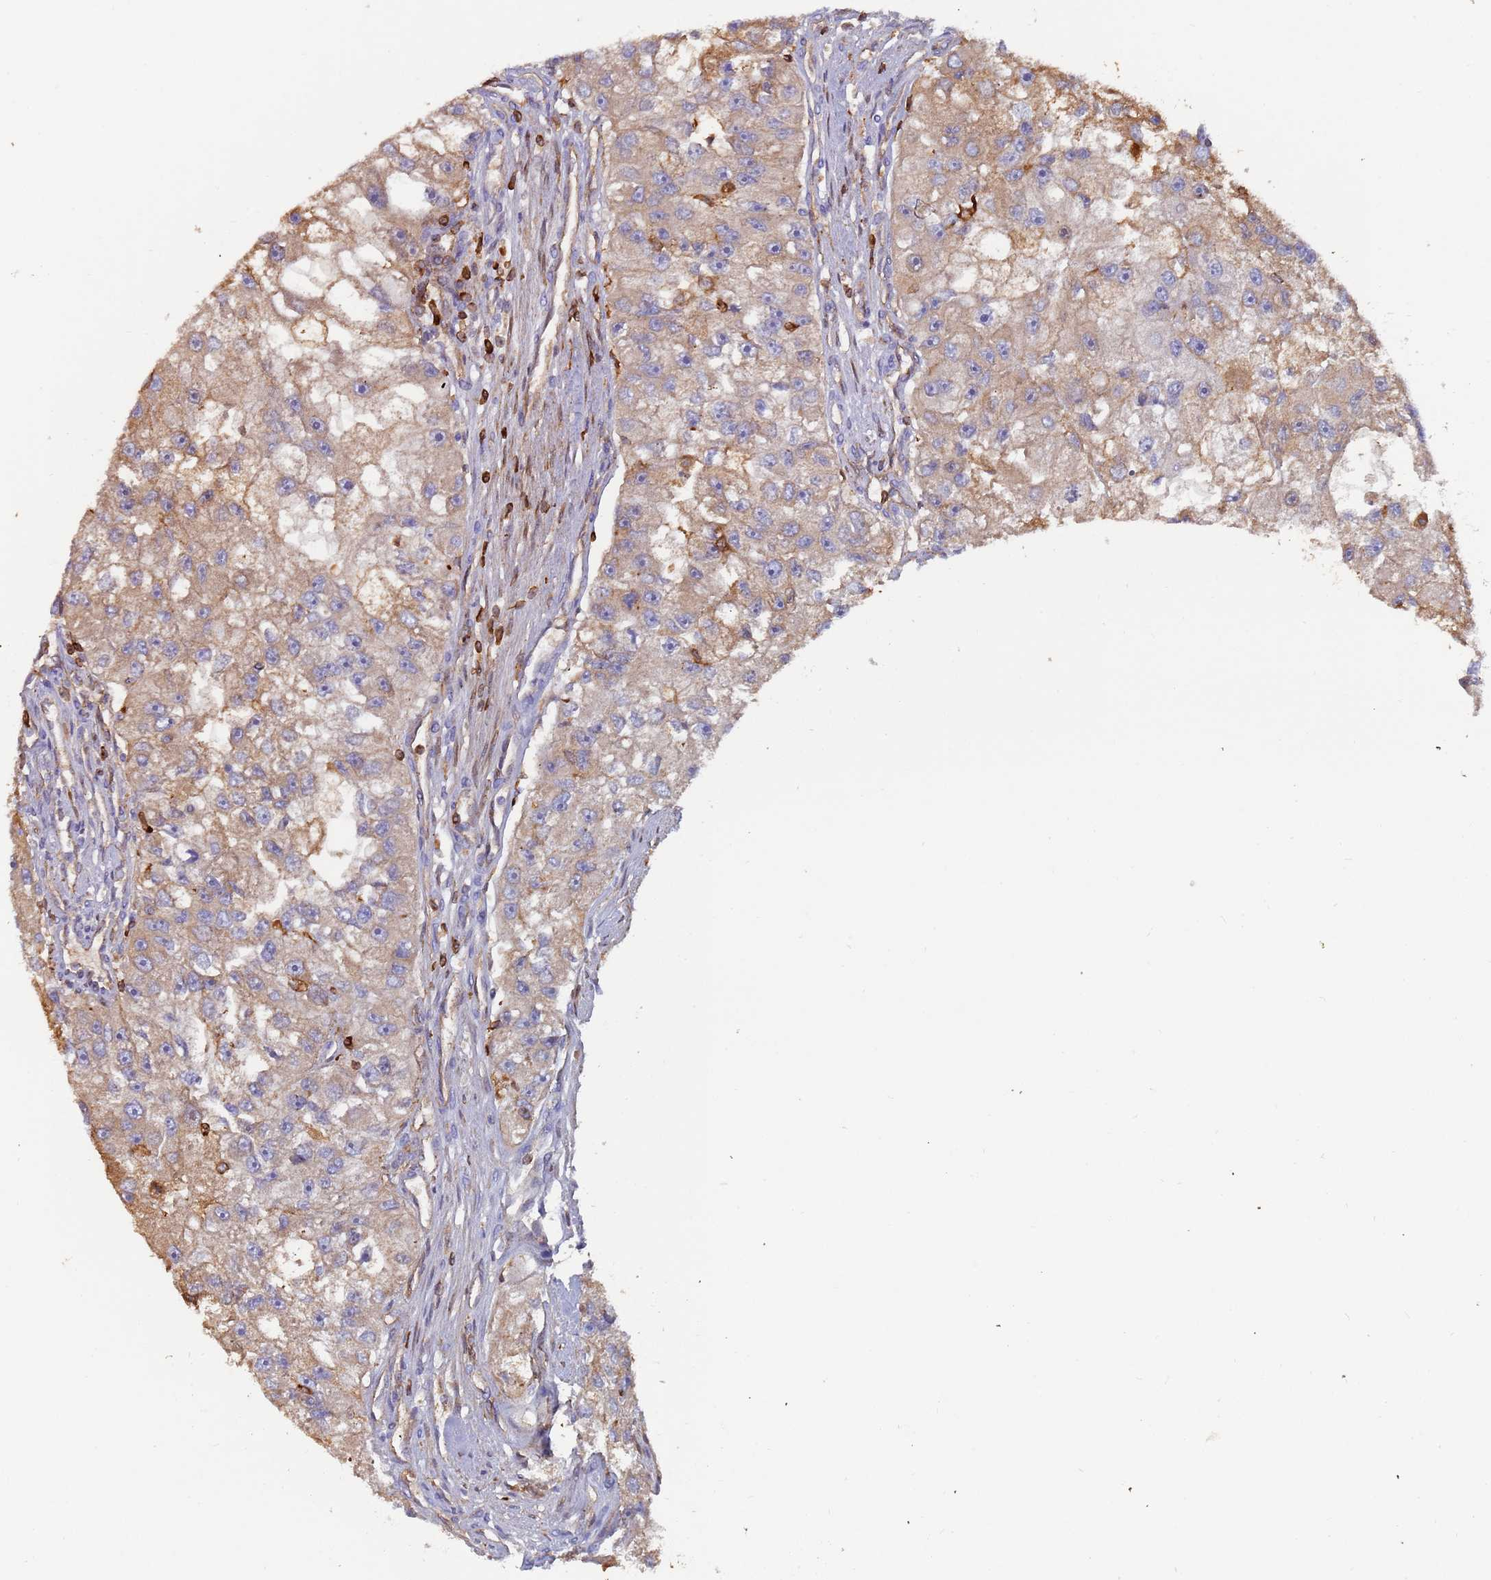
{"staining": {"intensity": "moderate", "quantity": ">75%", "location": "cytoplasmic/membranous"}, "tissue": "renal cancer", "cell_type": "Tumor cells", "image_type": "cancer", "snomed": [{"axis": "morphology", "description": "Adenocarcinoma, NOS"}, {"axis": "topography", "description": "Kidney"}], "caption": "Immunohistochemical staining of human renal adenocarcinoma exhibits medium levels of moderate cytoplasmic/membranous protein expression in about >75% of tumor cells.", "gene": "MALRD1", "patient": {"sex": "male", "age": 63}}